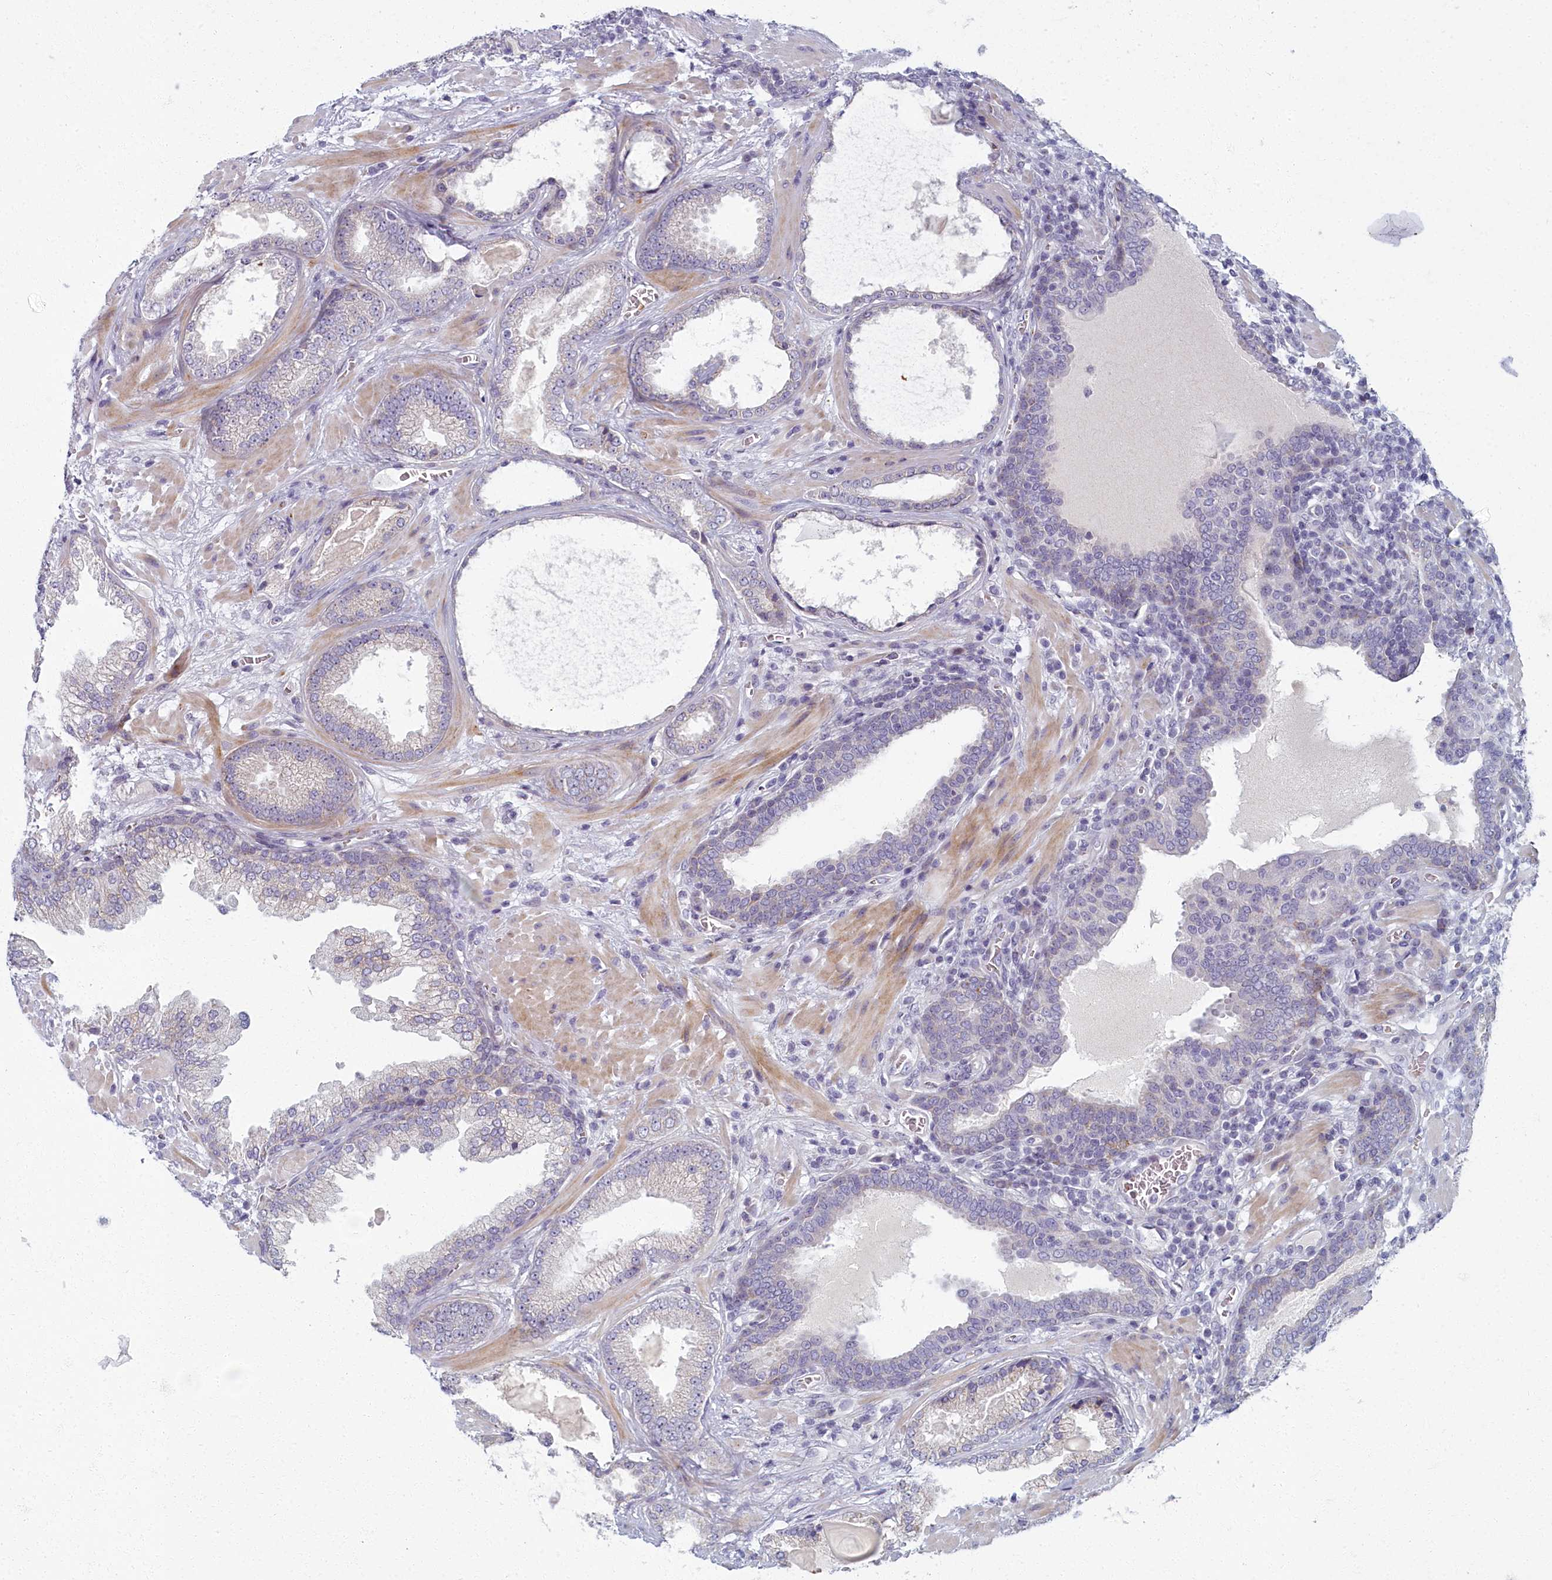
{"staining": {"intensity": "negative", "quantity": "none", "location": "none"}, "tissue": "prostate cancer", "cell_type": "Tumor cells", "image_type": "cancer", "snomed": [{"axis": "morphology", "description": "Adenocarcinoma, Low grade"}, {"axis": "topography", "description": "Prostate"}], "caption": "The histopathology image displays no significant positivity in tumor cells of low-grade adenocarcinoma (prostate).", "gene": "ARL15", "patient": {"sex": "male", "age": 57}}